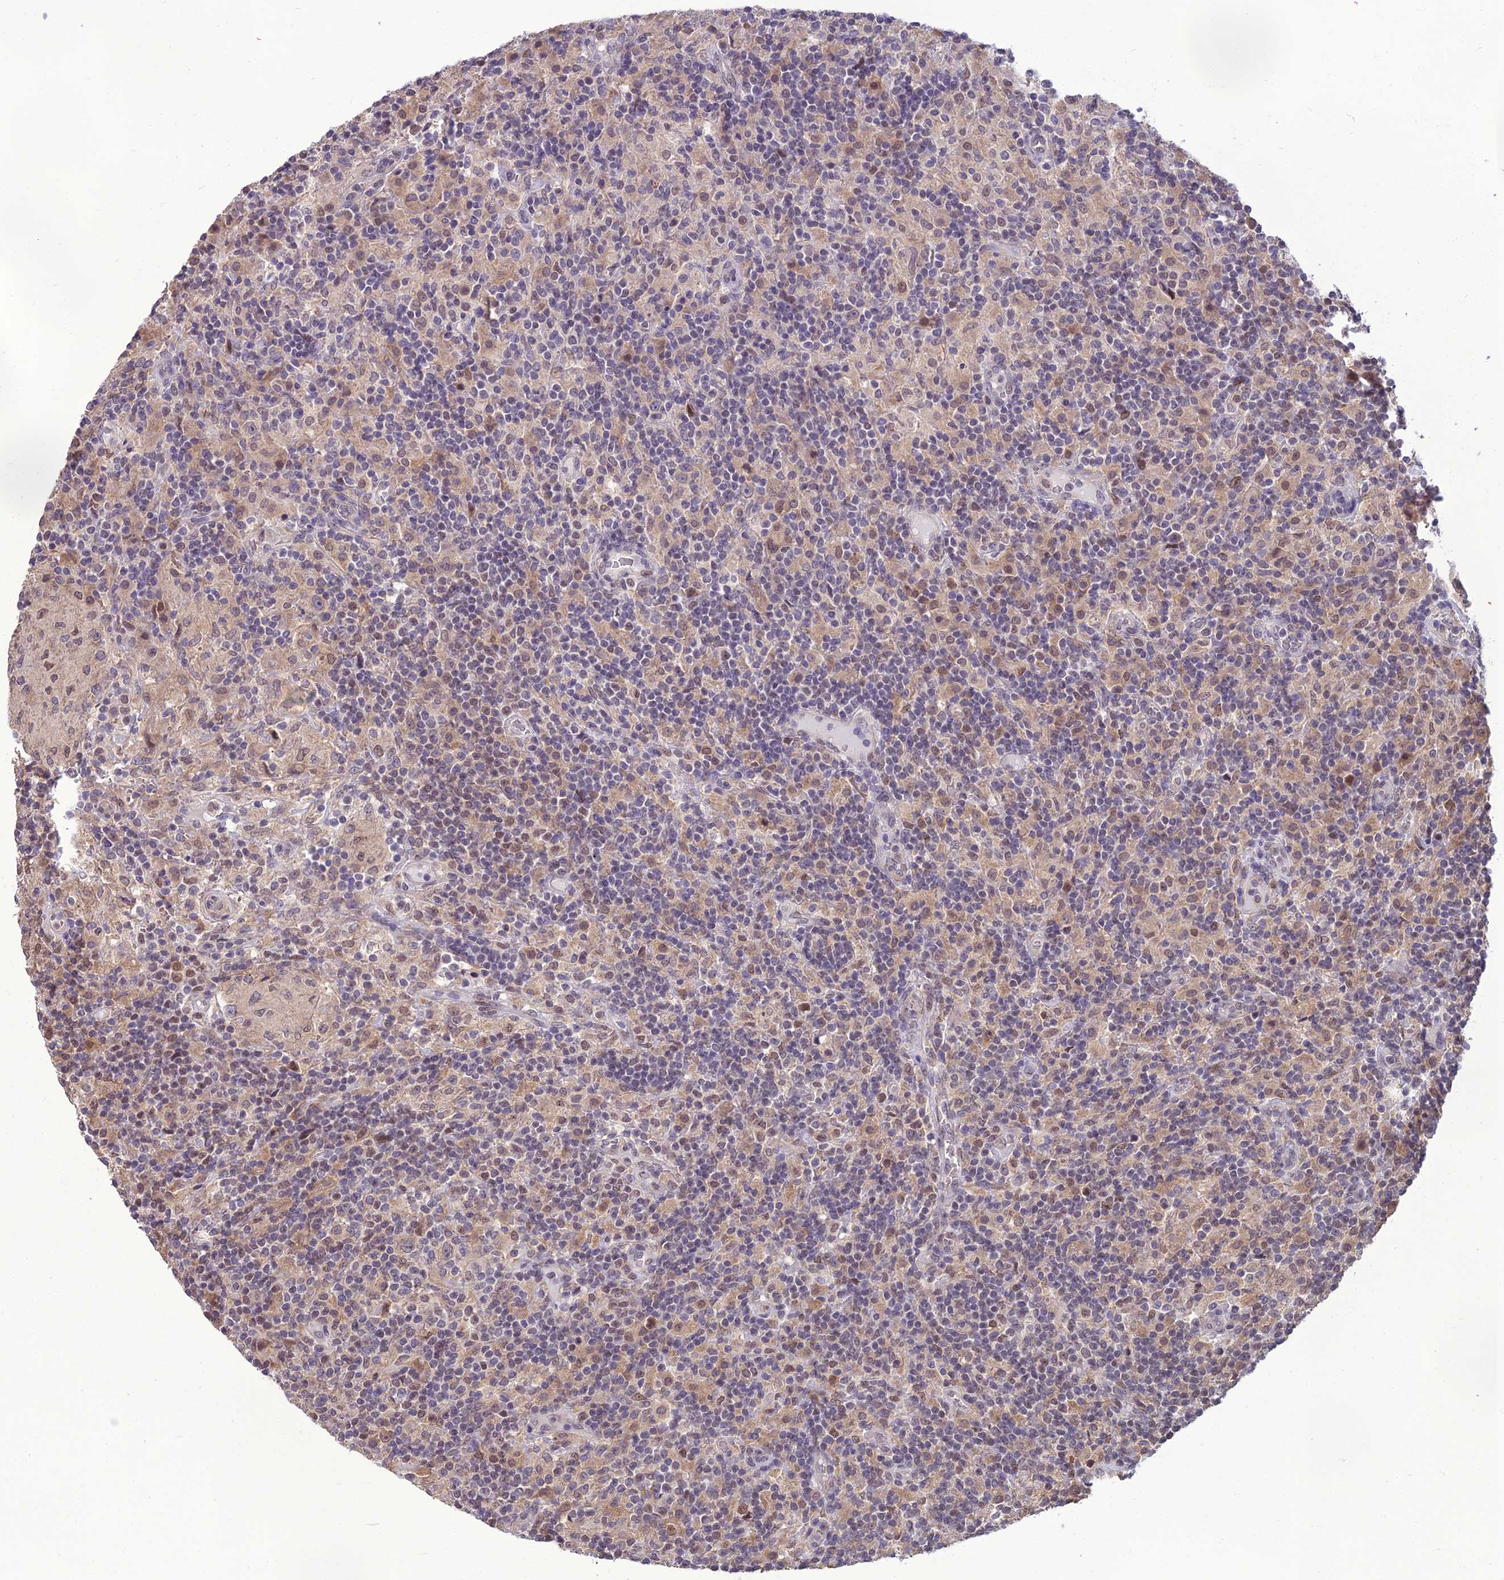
{"staining": {"intensity": "weak", "quantity": "25%-75%", "location": "nuclear"}, "tissue": "lymphoma", "cell_type": "Tumor cells", "image_type": "cancer", "snomed": [{"axis": "morphology", "description": "Hodgkin's disease, NOS"}, {"axis": "topography", "description": "Lymph node"}], "caption": "Immunohistochemistry of human lymphoma exhibits low levels of weak nuclear expression in approximately 25%-75% of tumor cells.", "gene": "NR4A3", "patient": {"sex": "male", "age": 70}}